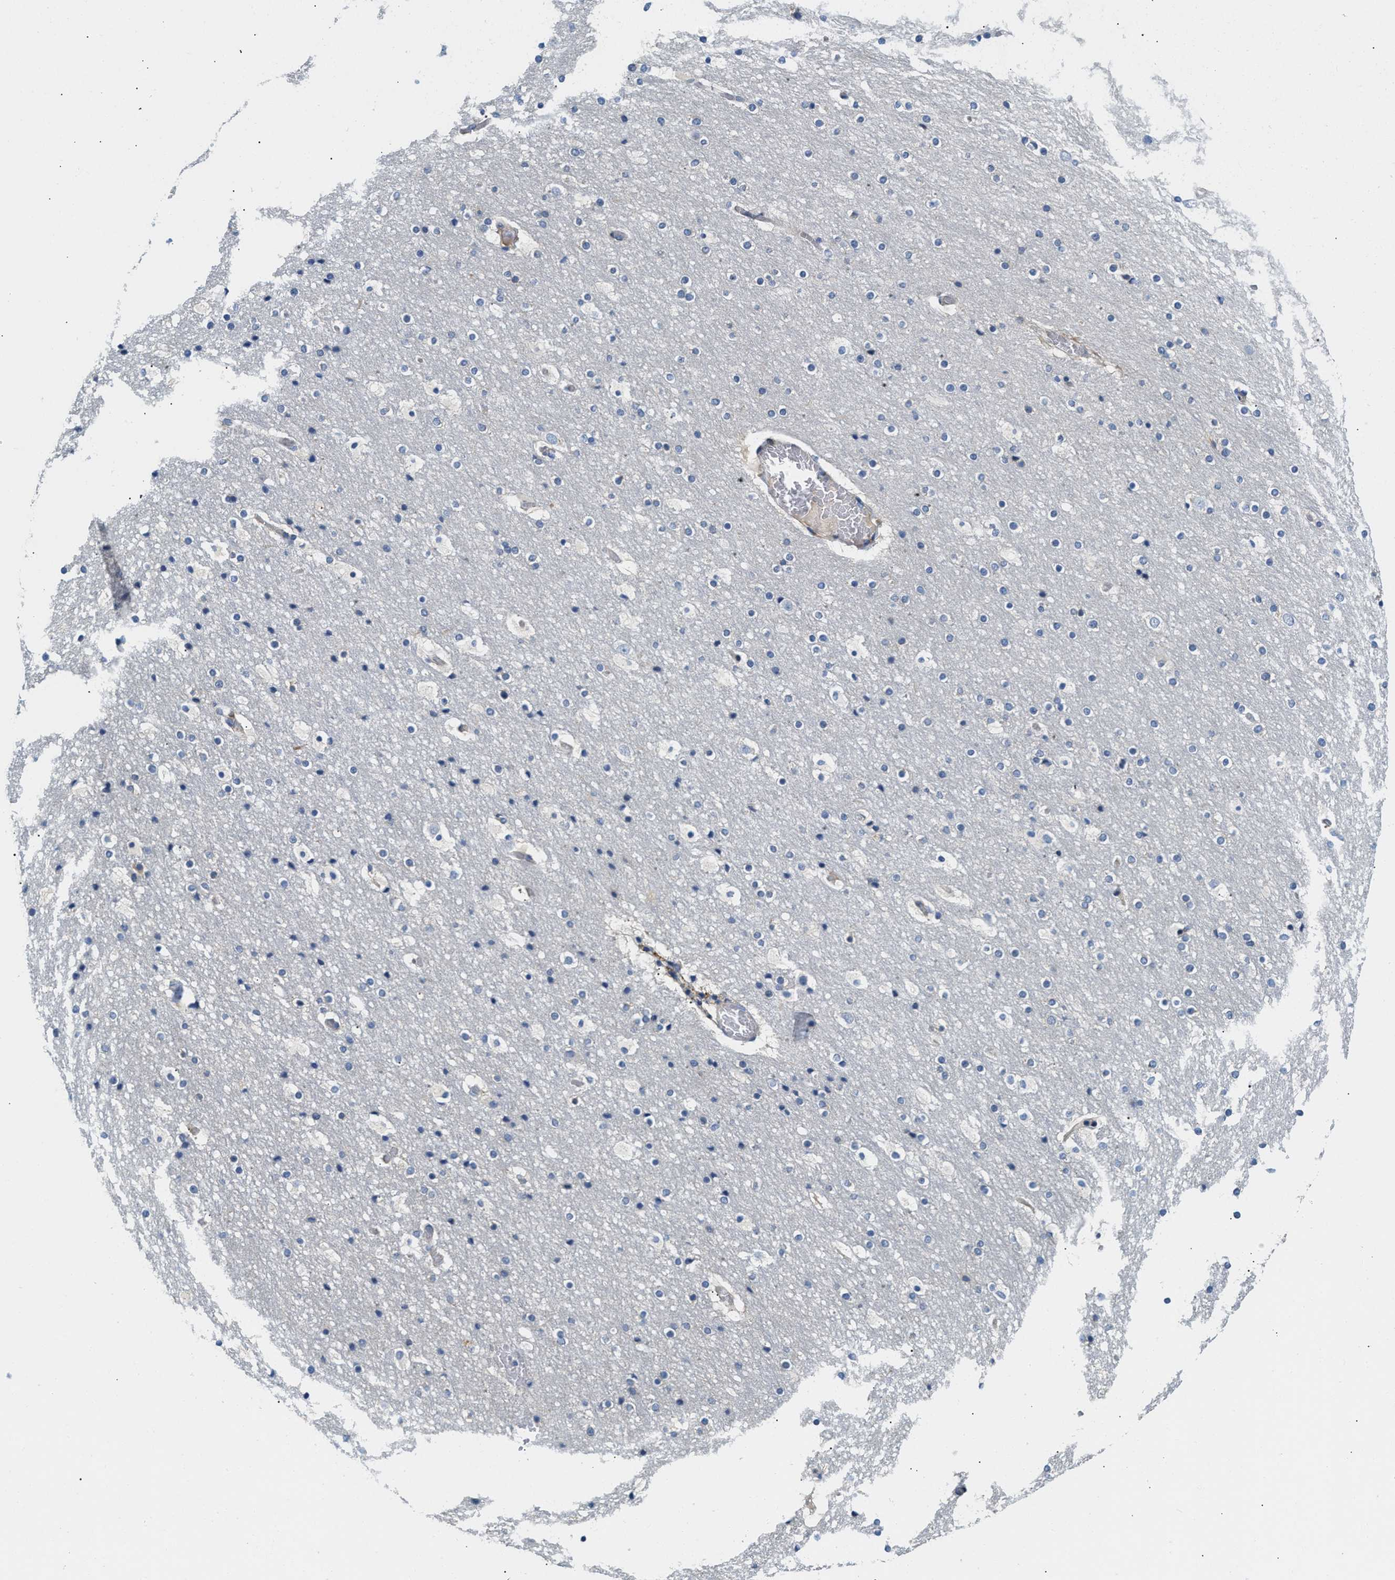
{"staining": {"intensity": "moderate", "quantity": "<25%", "location": "cytoplasmic/membranous"}, "tissue": "cerebral cortex", "cell_type": "Endothelial cells", "image_type": "normal", "snomed": [{"axis": "morphology", "description": "Normal tissue, NOS"}, {"axis": "topography", "description": "Cerebral cortex"}], "caption": "Immunohistochemical staining of benign human cerebral cortex reveals <25% levels of moderate cytoplasmic/membranous protein staining in about <25% of endothelial cells.", "gene": "NSUN7", "patient": {"sex": "male", "age": 57}}